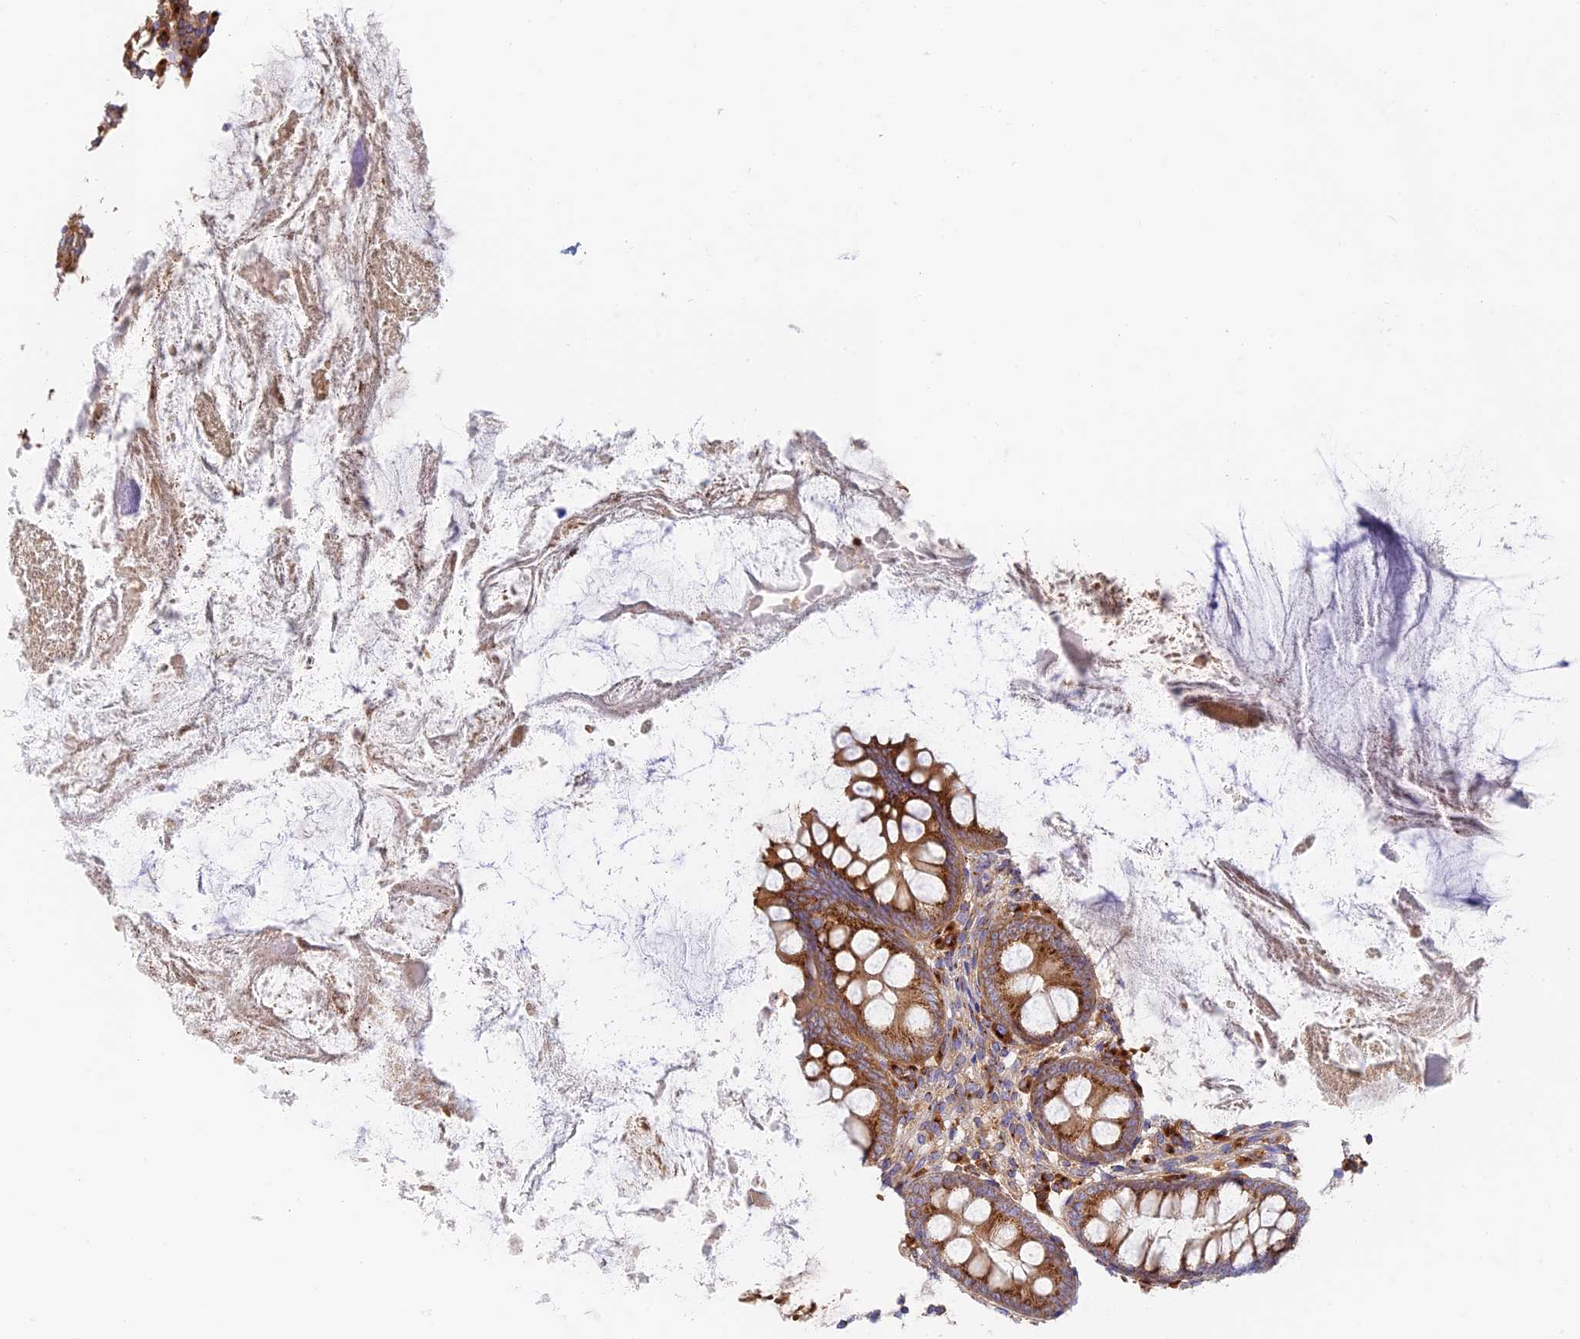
{"staining": {"intensity": "strong", "quantity": ">75%", "location": "cytoplasmic/membranous"}, "tissue": "appendix", "cell_type": "Glandular cells", "image_type": "normal", "snomed": [{"axis": "morphology", "description": "Normal tissue, NOS"}, {"axis": "topography", "description": "Appendix"}], "caption": "About >75% of glandular cells in unremarkable human appendix display strong cytoplasmic/membranous protein staining as visualized by brown immunohistochemical staining.", "gene": "GOLGA3", "patient": {"sex": "female", "age": 77}}